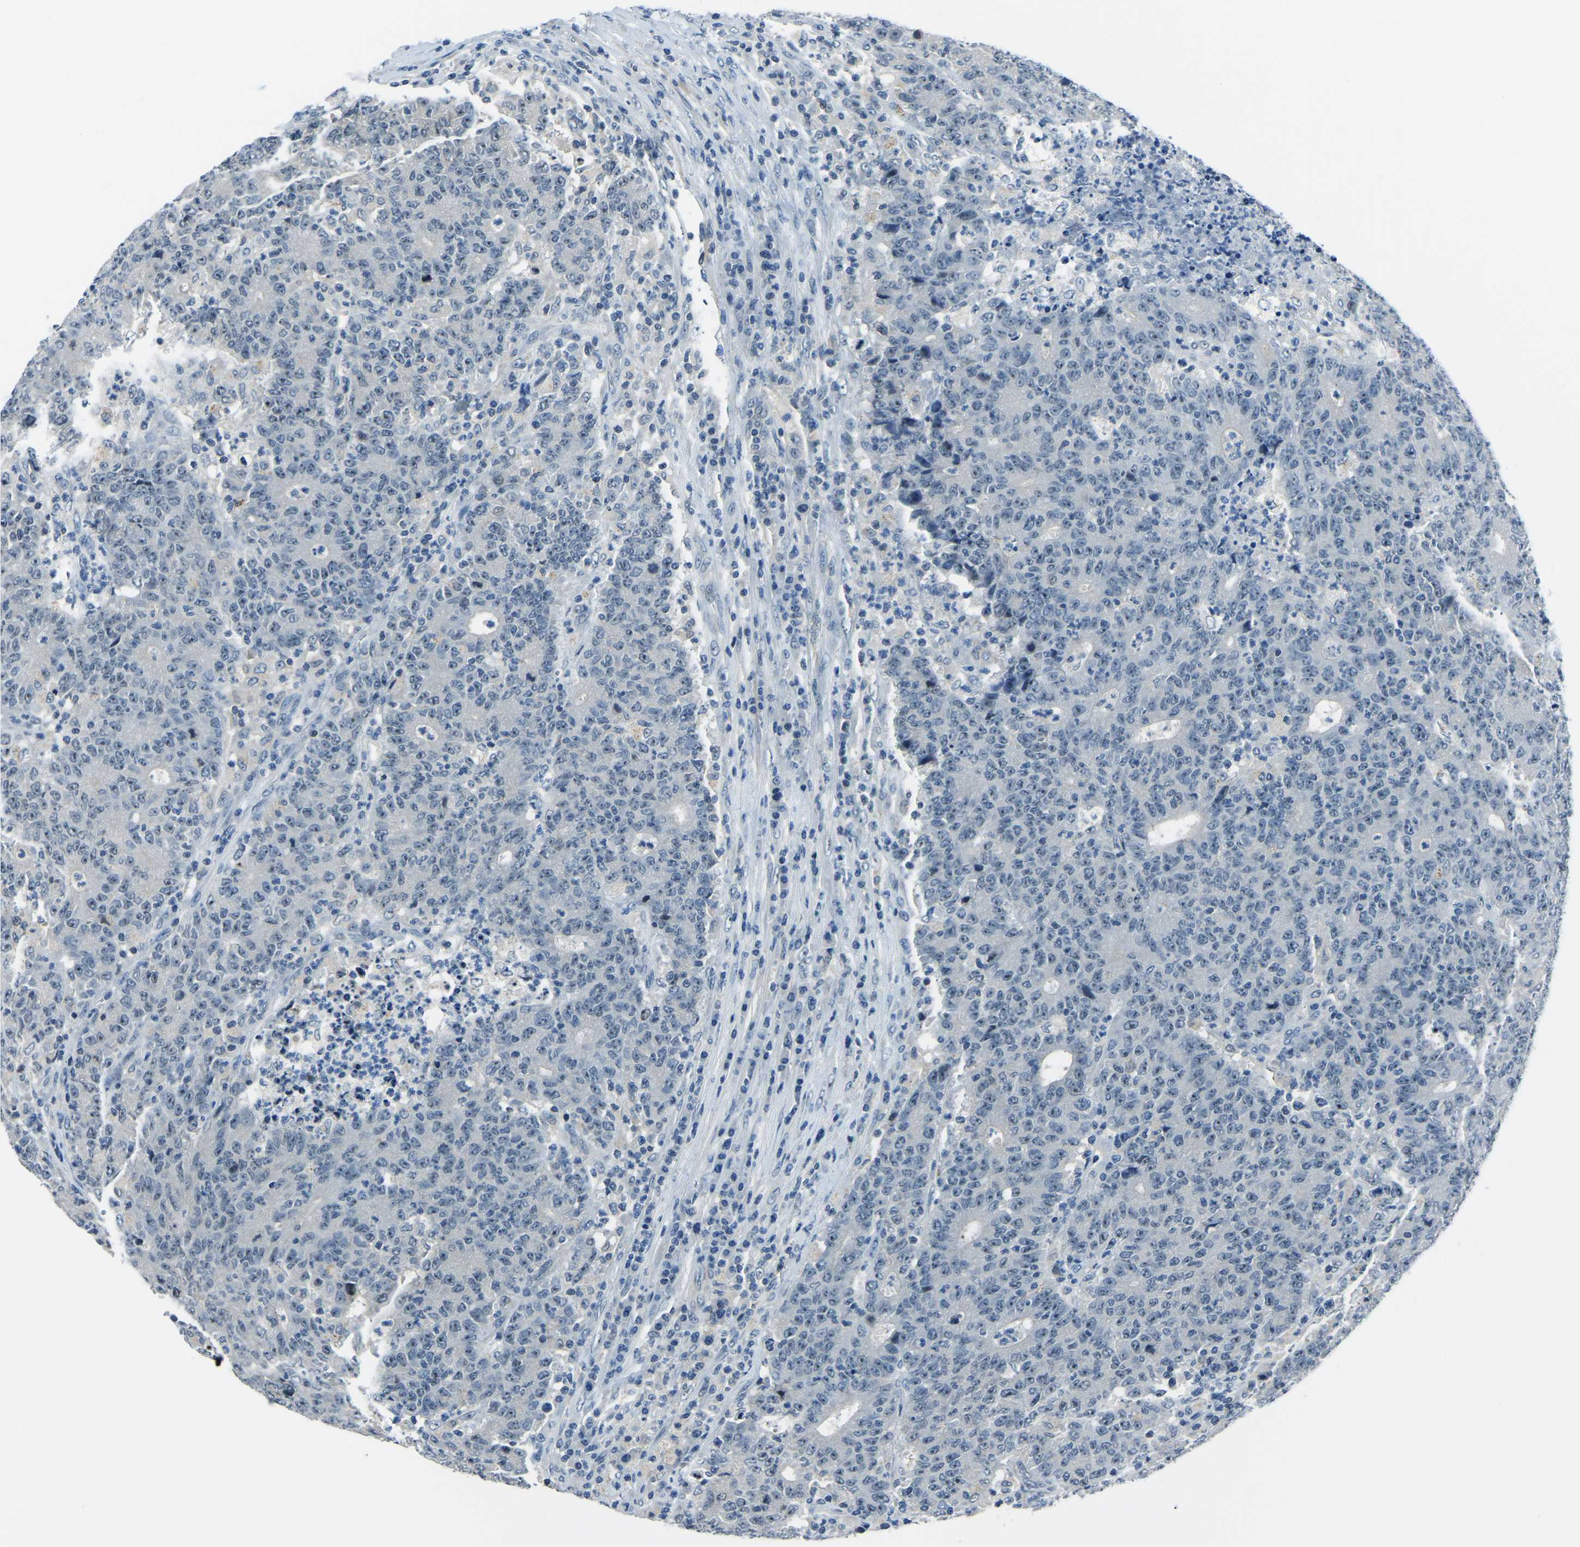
{"staining": {"intensity": "negative", "quantity": "none", "location": "none"}, "tissue": "colorectal cancer", "cell_type": "Tumor cells", "image_type": "cancer", "snomed": [{"axis": "morphology", "description": "Normal tissue, NOS"}, {"axis": "morphology", "description": "Adenocarcinoma, NOS"}, {"axis": "topography", "description": "Colon"}], "caption": "Immunohistochemistry (IHC) micrograph of neoplastic tissue: human colorectal cancer stained with DAB displays no significant protein expression in tumor cells.", "gene": "RRP1", "patient": {"sex": "female", "age": 75}}